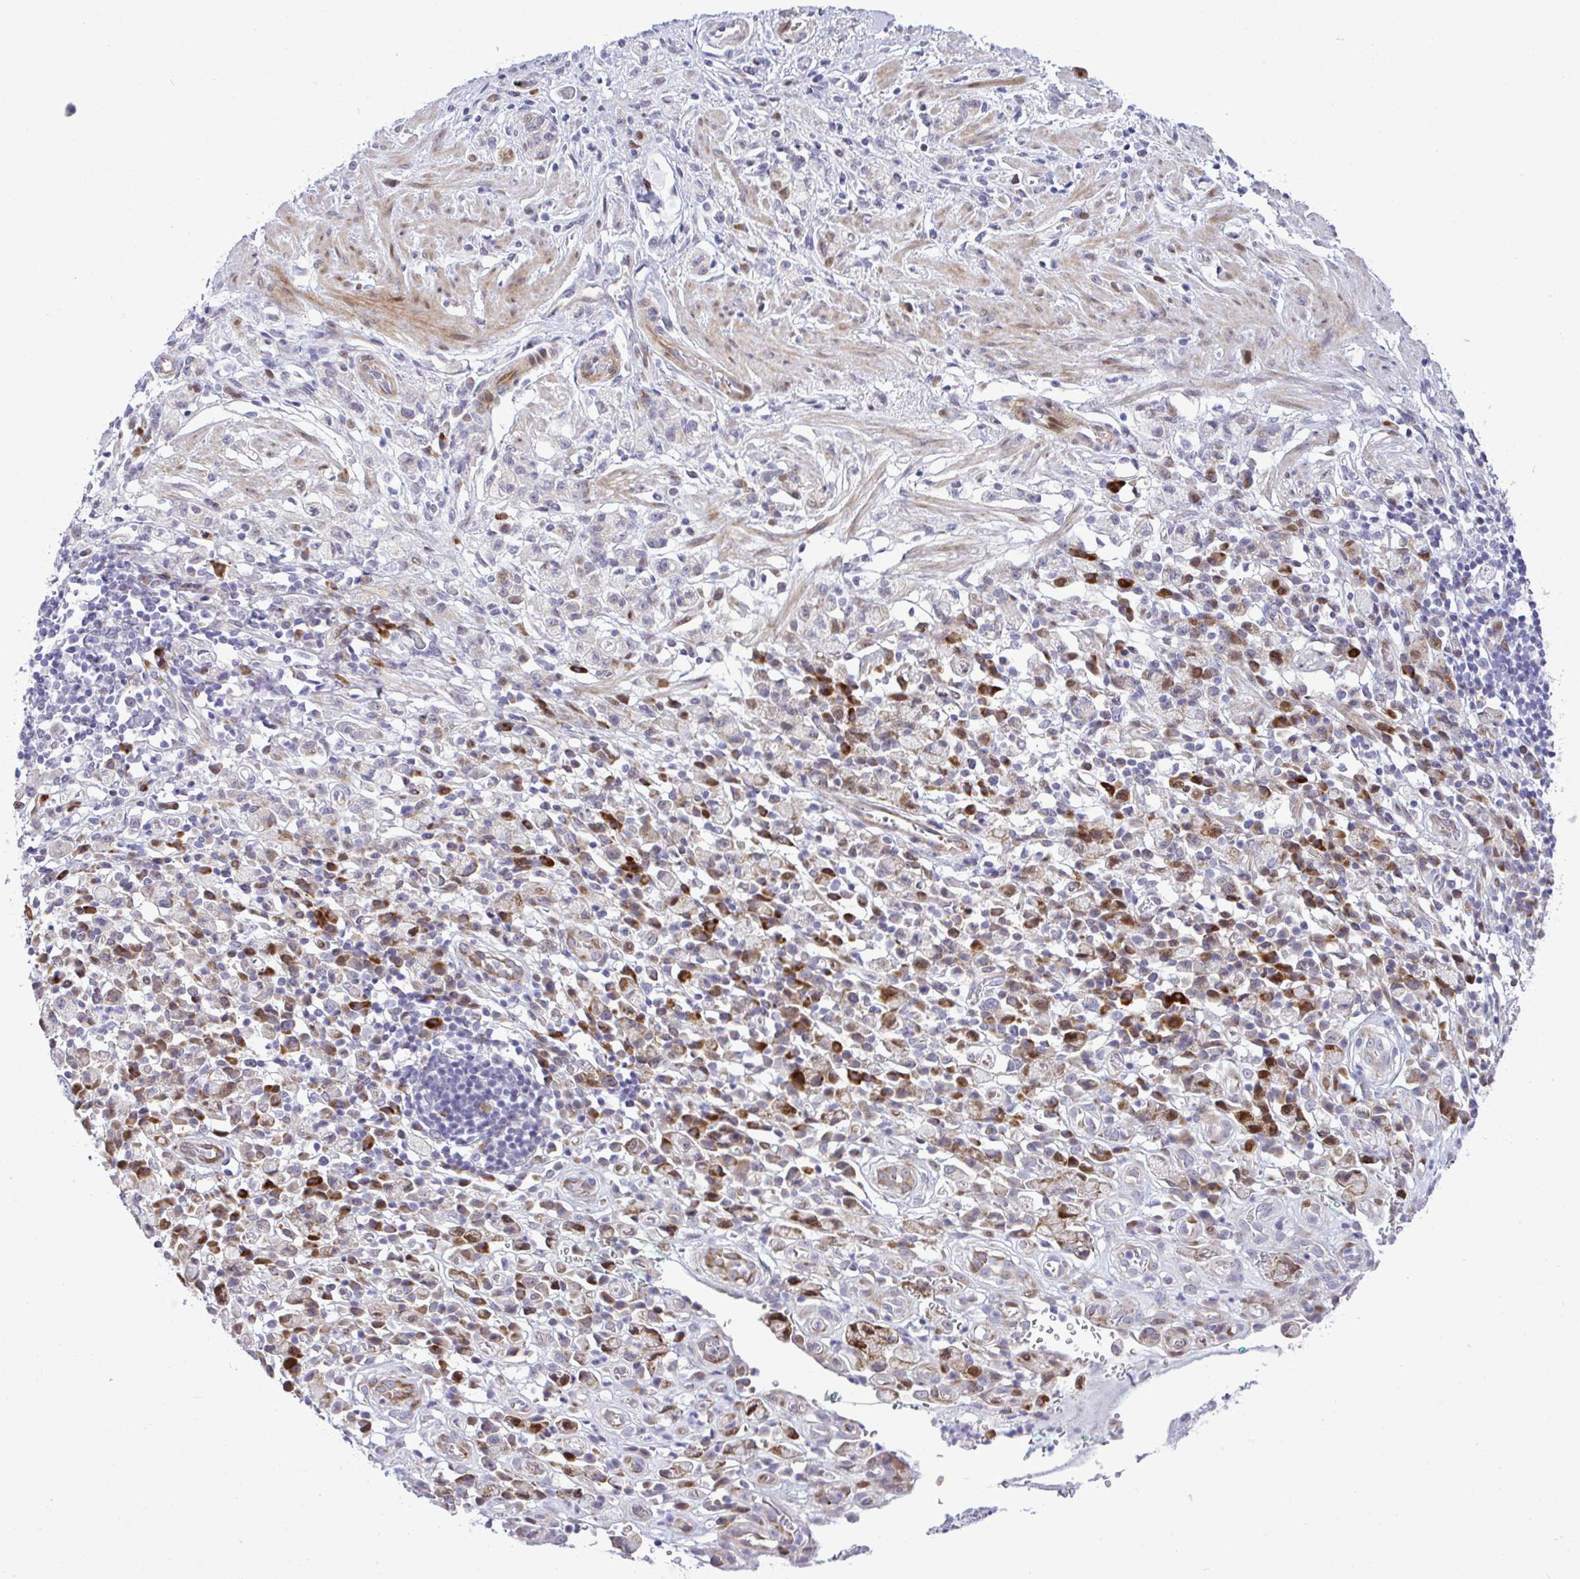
{"staining": {"intensity": "moderate", "quantity": ">75%", "location": "cytoplasmic/membranous,nuclear"}, "tissue": "stomach cancer", "cell_type": "Tumor cells", "image_type": "cancer", "snomed": [{"axis": "morphology", "description": "Adenocarcinoma, NOS"}, {"axis": "topography", "description": "Stomach"}], "caption": "This is a micrograph of IHC staining of adenocarcinoma (stomach), which shows moderate expression in the cytoplasmic/membranous and nuclear of tumor cells.", "gene": "CASTOR2", "patient": {"sex": "male", "age": 77}}